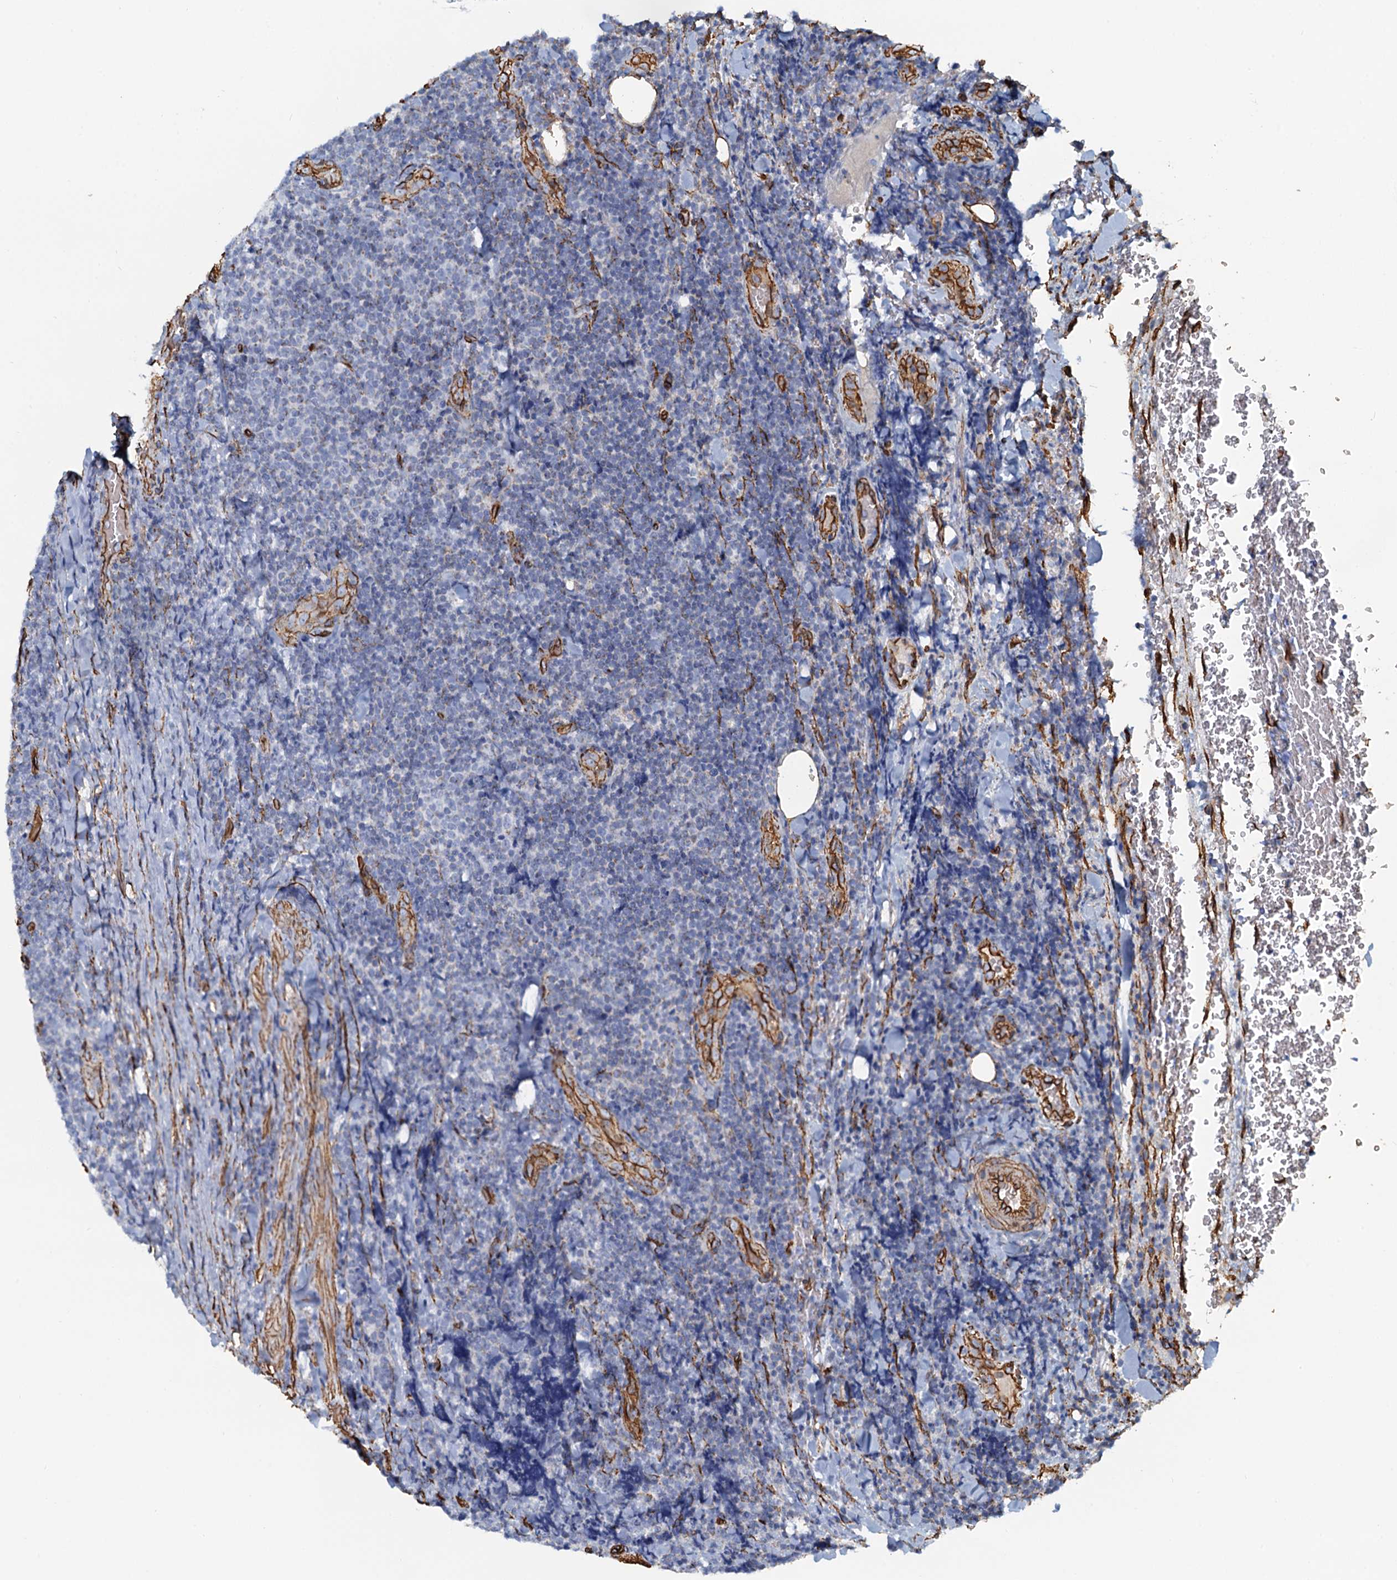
{"staining": {"intensity": "negative", "quantity": "none", "location": "none"}, "tissue": "lymphoma", "cell_type": "Tumor cells", "image_type": "cancer", "snomed": [{"axis": "morphology", "description": "Malignant lymphoma, non-Hodgkin's type, Low grade"}, {"axis": "topography", "description": "Lymph node"}], "caption": "Tumor cells are negative for brown protein staining in low-grade malignant lymphoma, non-Hodgkin's type.", "gene": "DGKG", "patient": {"sex": "male", "age": 66}}